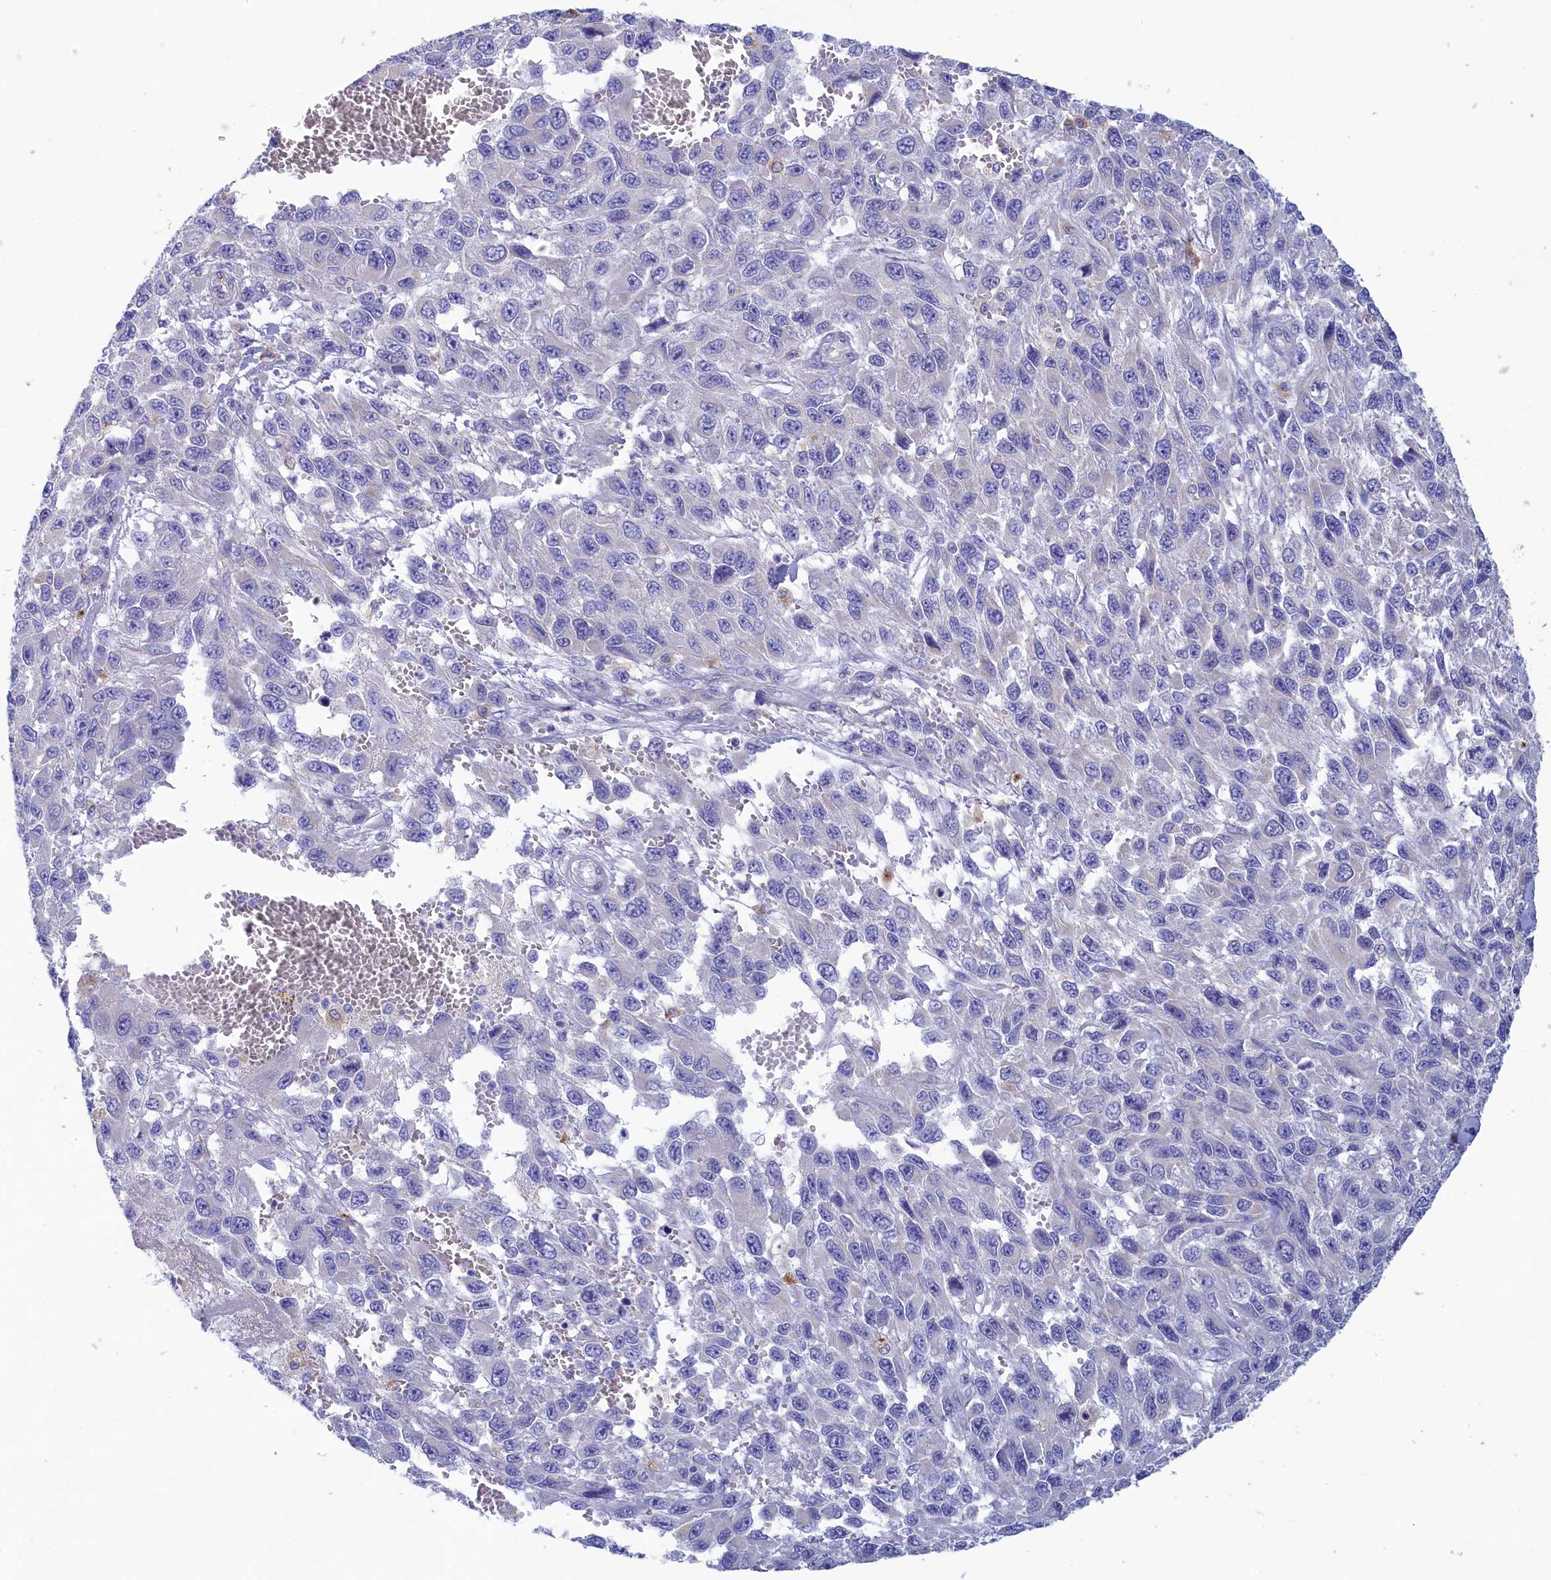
{"staining": {"intensity": "negative", "quantity": "none", "location": "none"}, "tissue": "melanoma", "cell_type": "Tumor cells", "image_type": "cancer", "snomed": [{"axis": "morphology", "description": "Normal tissue, NOS"}, {"axis": "morphology", "description": "Malignant melanoma, NOS"}, {"axis": "topography", "description": "Skin"}], "caption": "The image displays no staining of tumor cells in malignant melanoma.", "gene": "WDR6", "patient": {"sex": "female", "age": 96}}